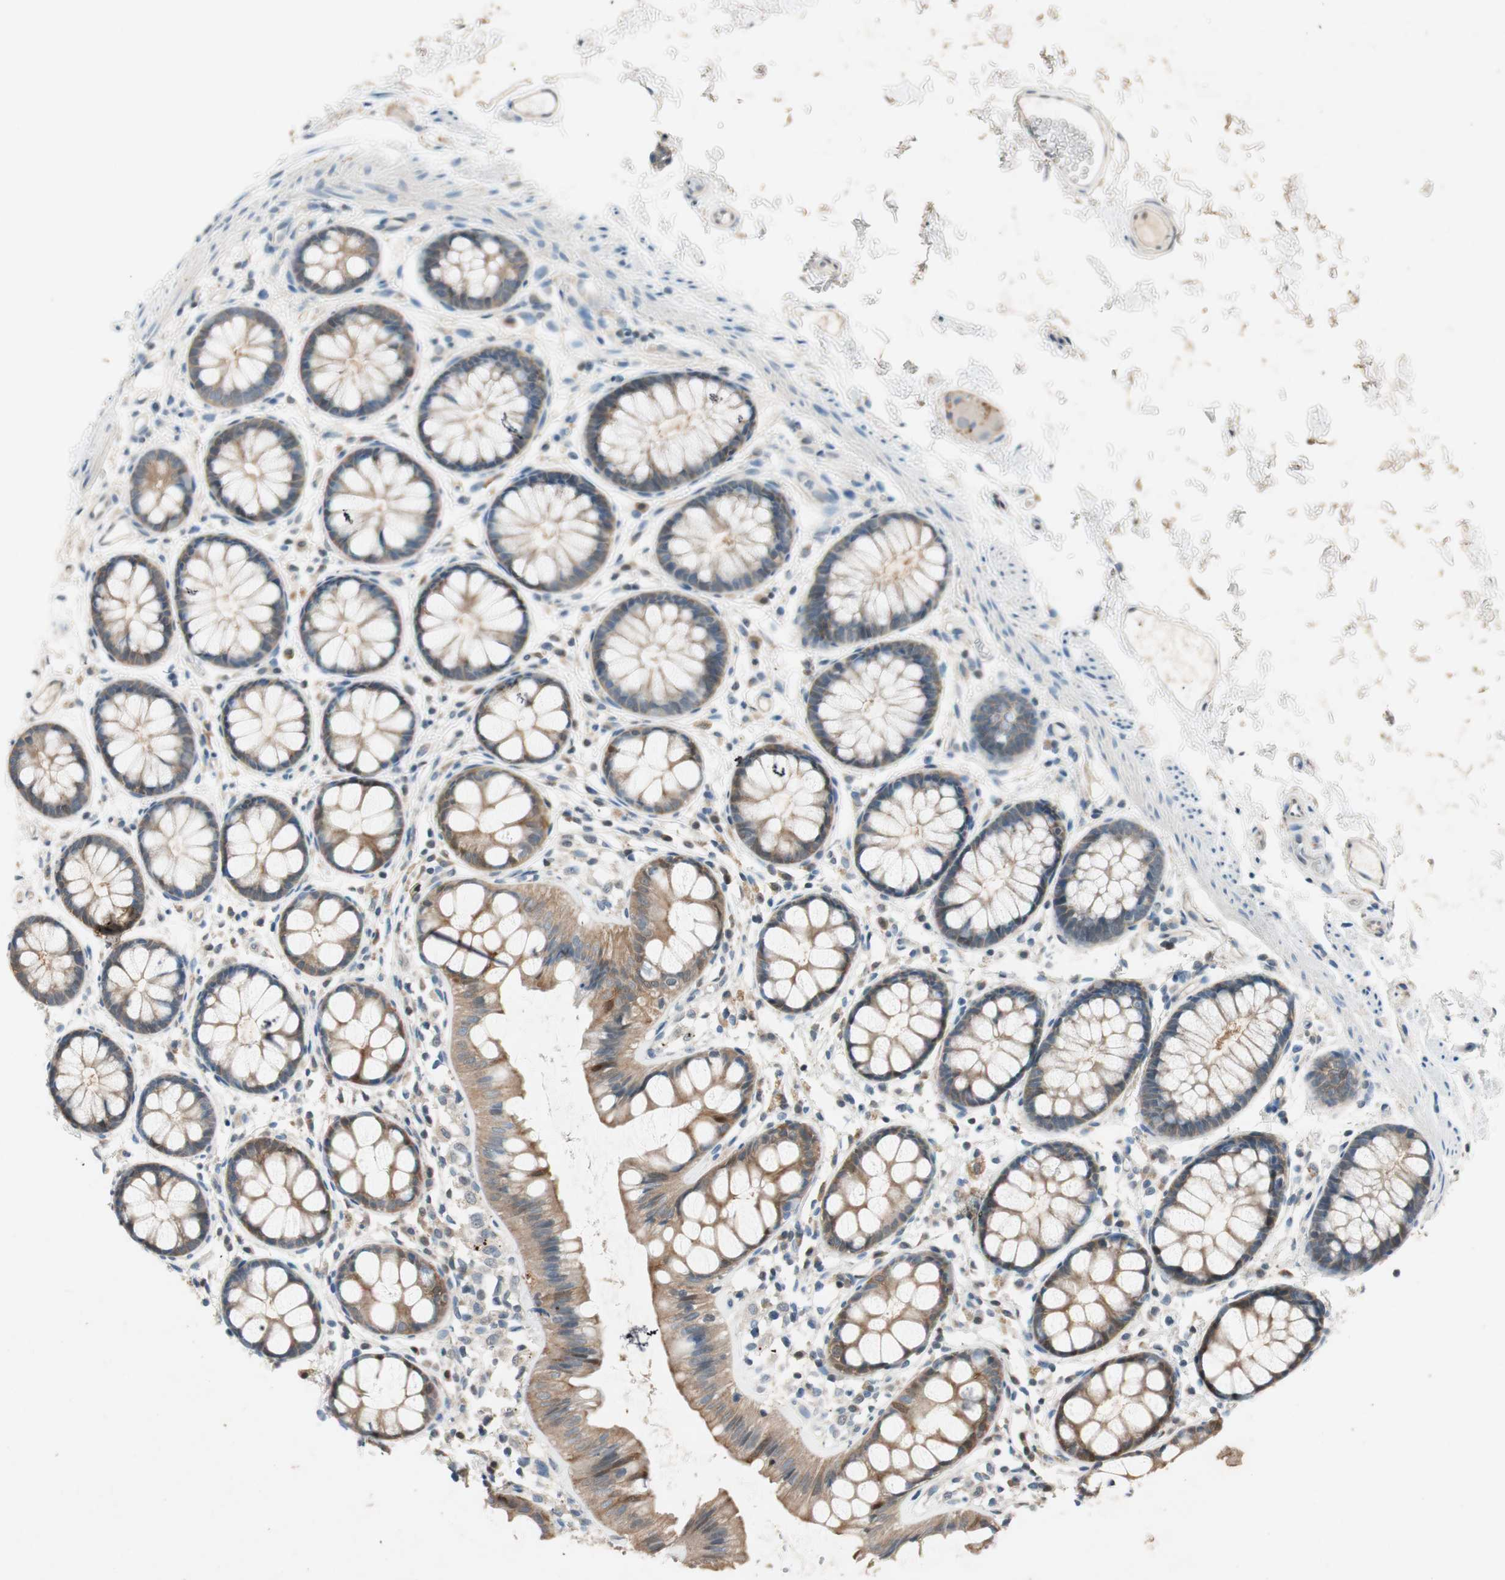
{"staining": {"intensity": "moderate", "quantity": "25%-75%", "location": "cytoplasmic/membranous"}, "tissue": "rectum", "cell_type": "Glandular cells", "image_type": "normal", "snomed": [{"axis": "morphology", "description": "Normal tissue, NOS"}, {"axis": "topography", "description": "Rectum"}], "caption": "Immunohistochemical staining of benign human rectum reveals 25%-75% levels of moderate cytoplasmic/membranous protein expression in approximately 25%-75% of glandular cells. The staining was performed using DAB, with brown indicating positive protein expression. Nuclei are stained blue with hematoxylin.", "gene": "SERPINB5", "patient": {"sex": "female", "age": 66}}